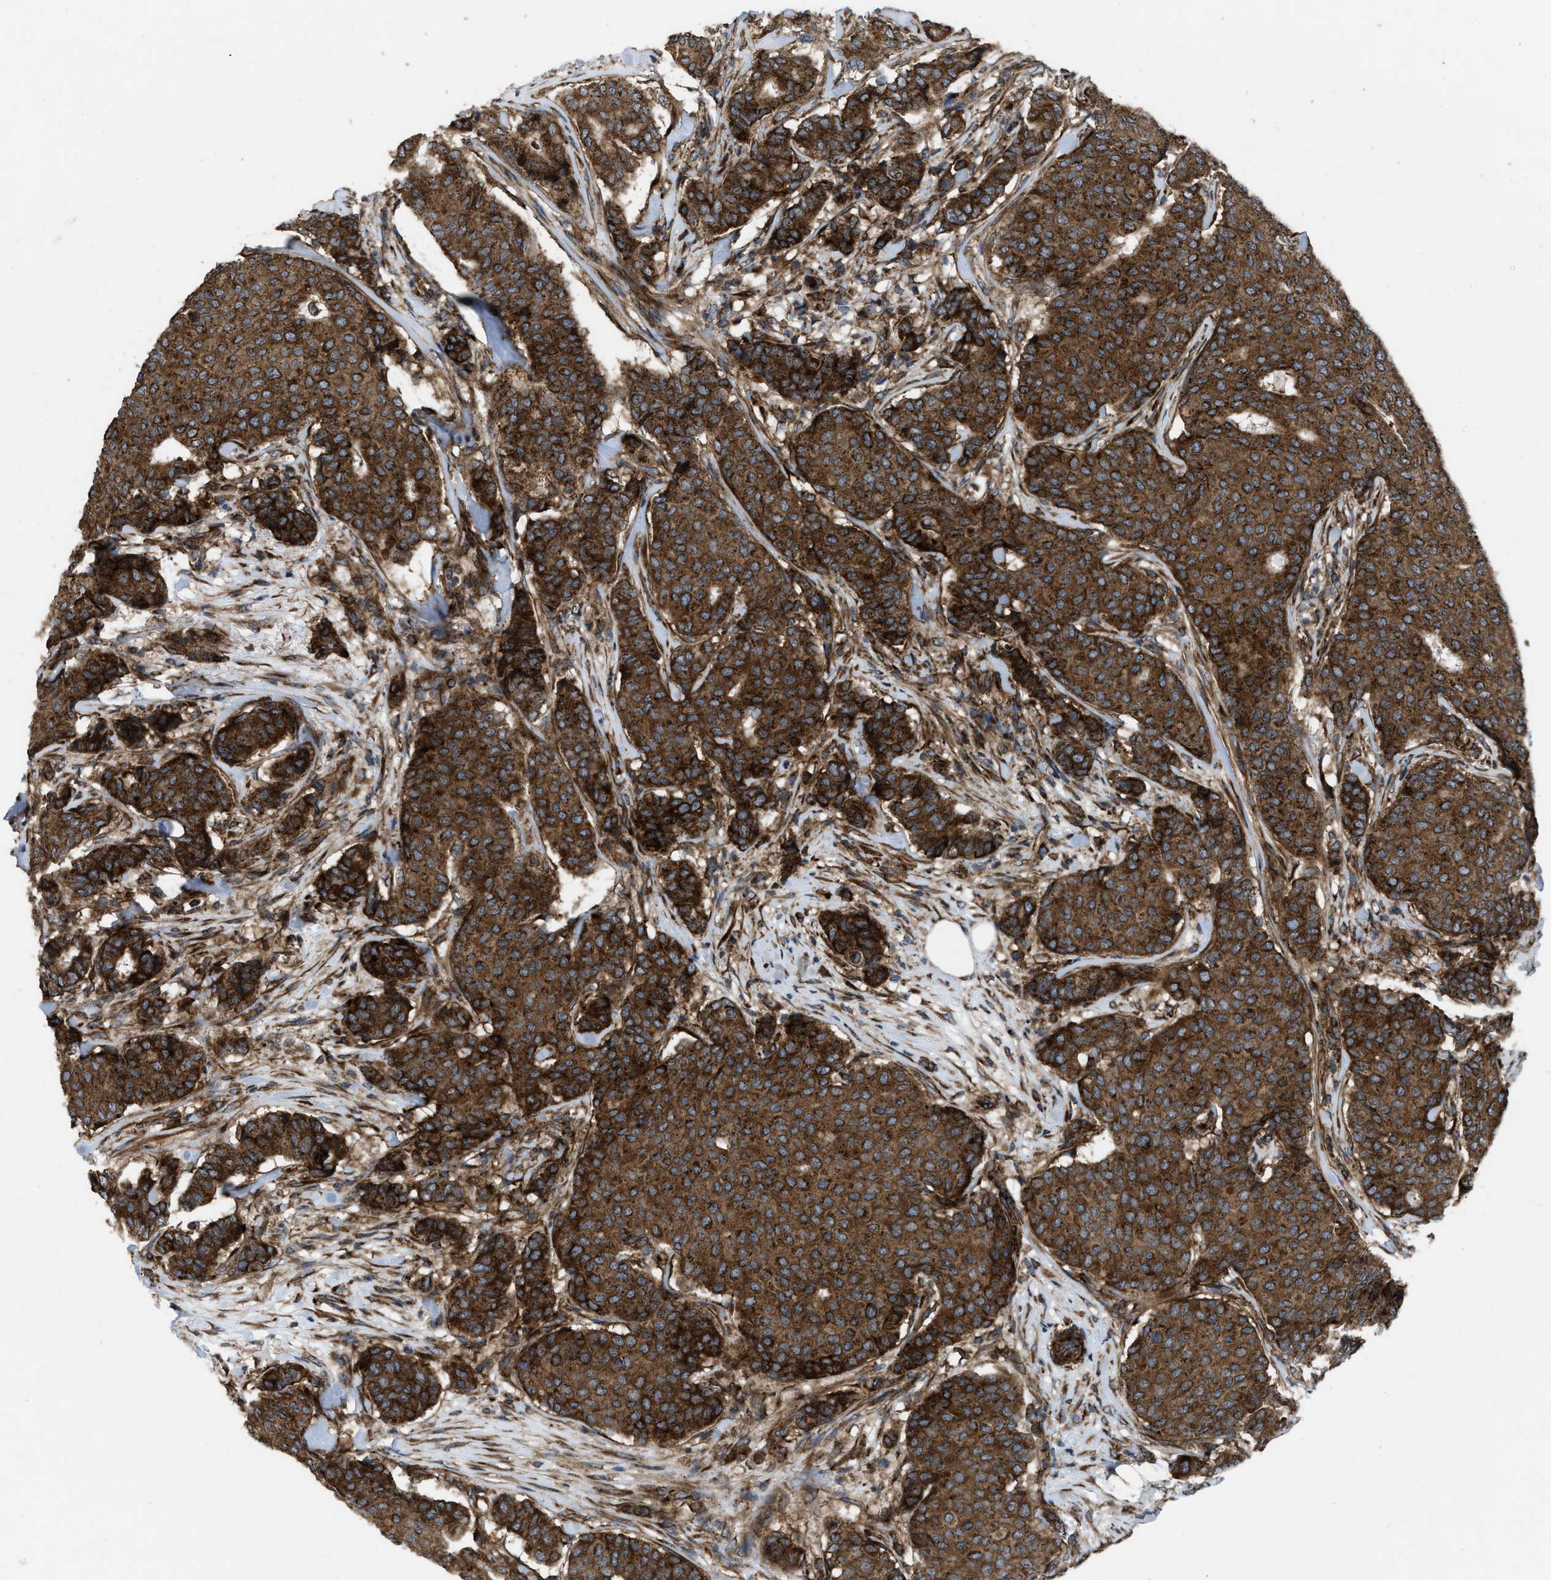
{"staining": {"intensity": "strong", "quantity": ">75%", "location": "cytoplasmic/membranous"}, "tissue": "breast cancer", "cell_type": "Tumor cells", "image_type": "cancer", "snomed": [{"axis": "morphology", "description": "Duct carcinoma"}, {"axis": "topography", "description": "Breast"}], "caption": "A micrograph showing strong cytoplasmic/membranous expression in about >75% of tumor cells in infiltrating ductal carcinoma (breast), as visualized by brown immunohistochemical staining.", "gene": "PER3", "patient": {"sex": "female", "age": 75}}